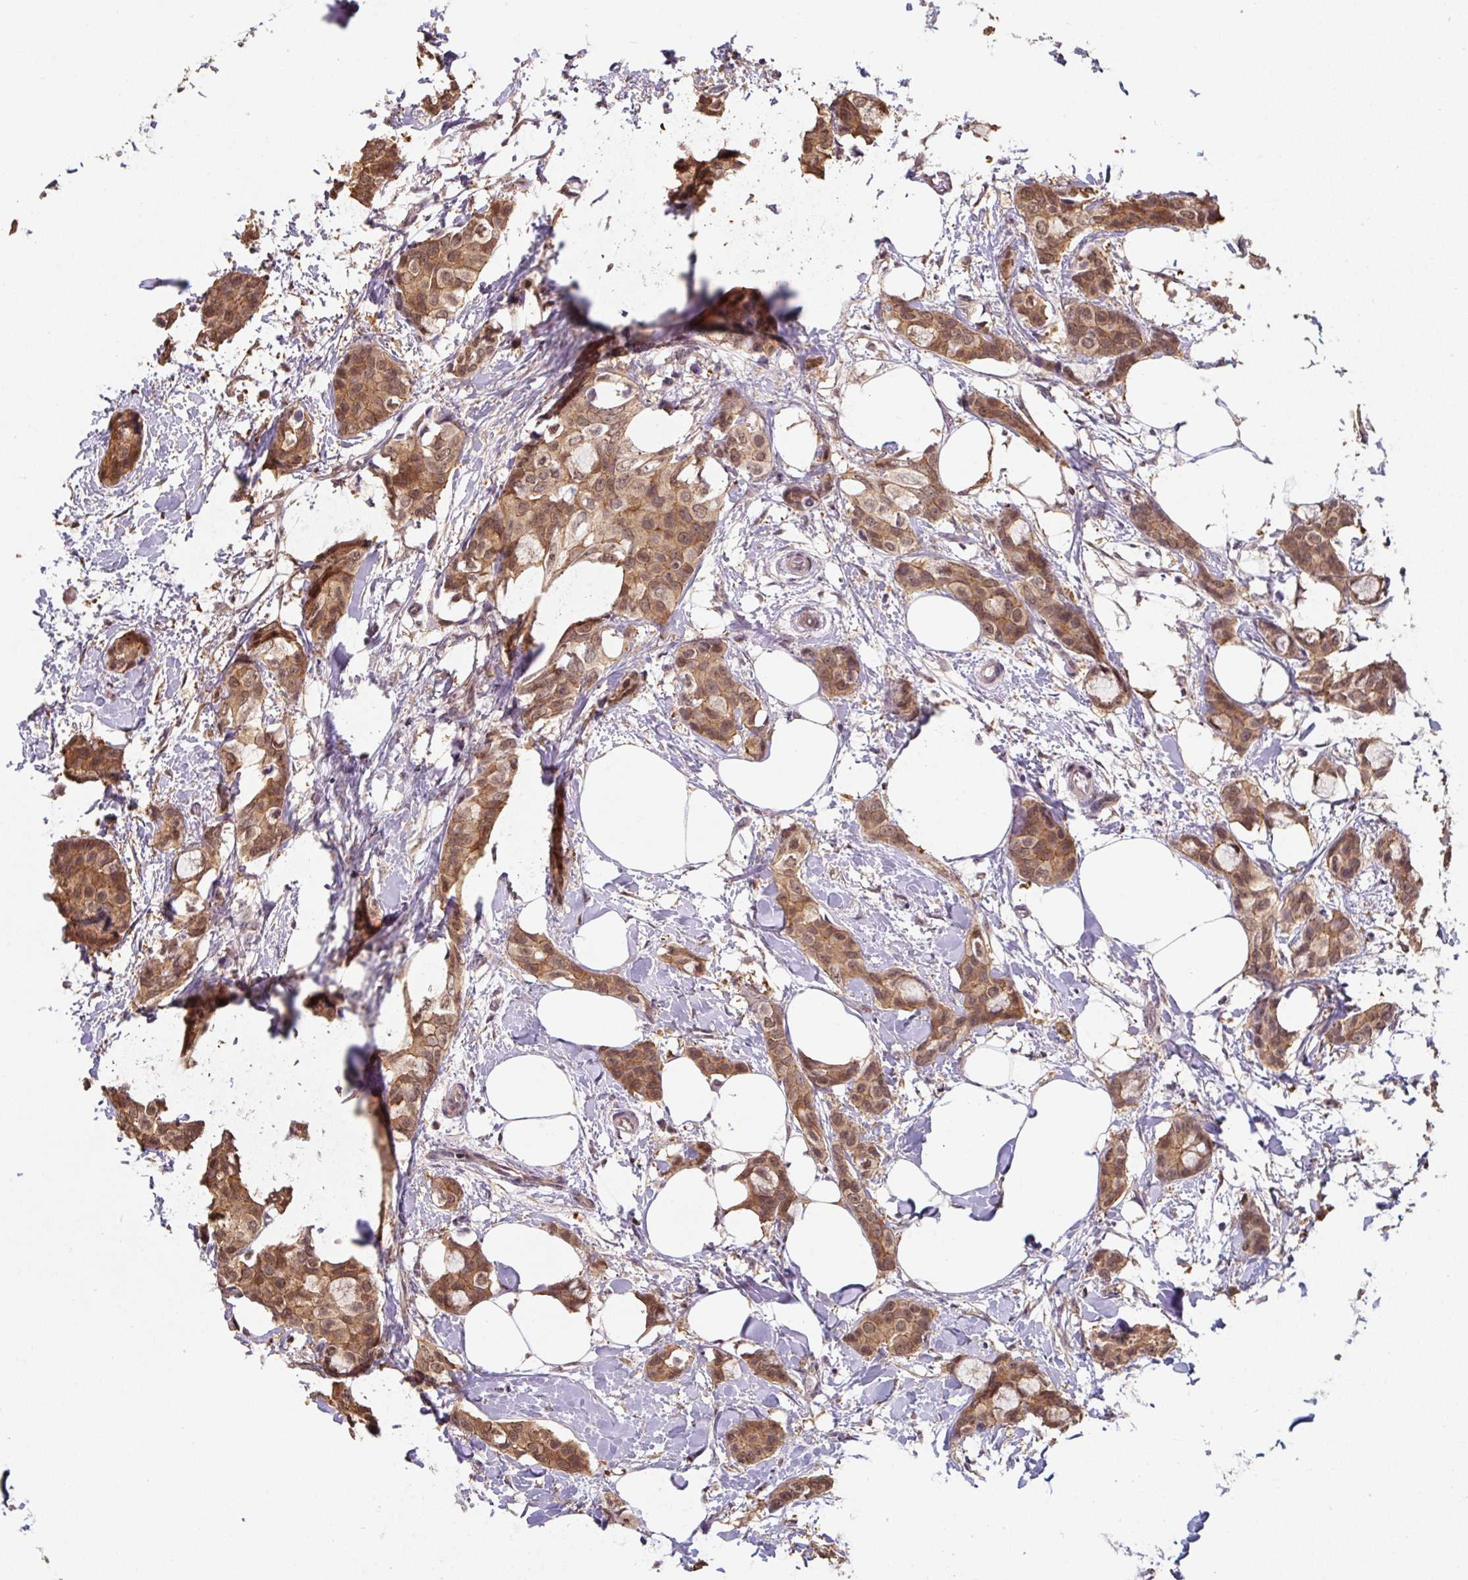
{"staining": {"intensity": "moderate", "quantity": ">75%", "location": "cytoplasmic/membranous,nuclear"}, "tissue": "breast cancer", "cell_type": "Tumor cells", "image_type": "cancer", "snomed": [{"axis": "morphology", "description": "Duct carcinoma"}, {"axis": "topography", "description": "Breast"}], "caption": "The photomicrograph shows a brown stain indicating the presence of a protein in the cytoplasmic/membranous and nuclear of tumor cells in breast intraductal carcinoma.", "gene": "ST13", "patient": {"sex": "female", "age": 73}}